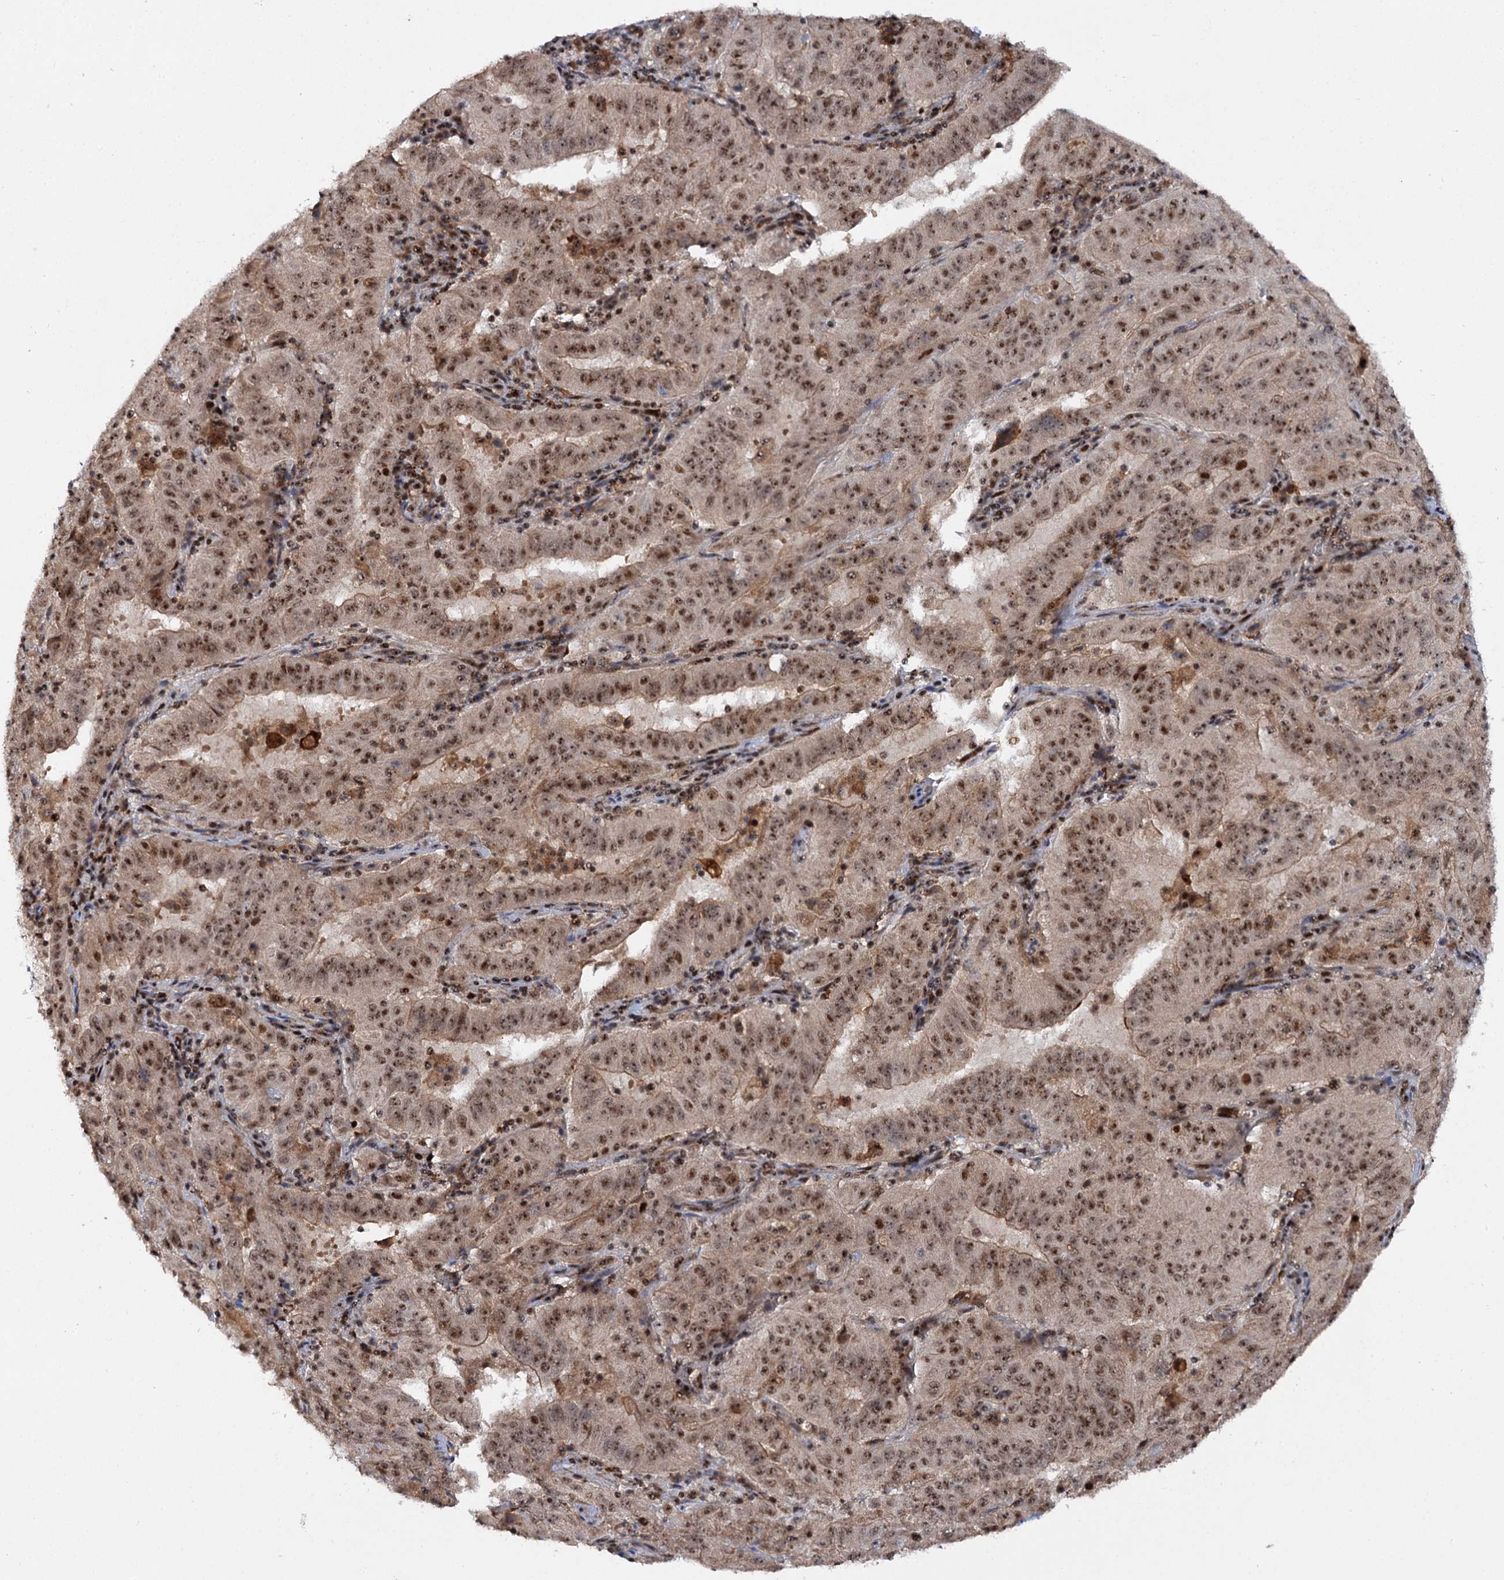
{"staining": {"intensity": "moderate", "quantity": ">75%", "location": "nuclear"}, "tissue": "pancreatic cancer", "cell_type": "Tumor cells", "image_type": "cancer", "snomed": [{"axis": "morphology", "description": "Adenocarcinoma, NOS"}, {"axis": "topography", "description": "Pancreas"}], "caption": "Tumor cells reveal medium levels of moderate nuclear expression in about >75% of cells in human adenocarcinoma (pancreatic). Using DAB (brown) and hematoxylin (blue) stains, captured at high magnification using brightfield microscopy.", "gene": "BUD13", "patient": {"sex": "male", "age": 63}}